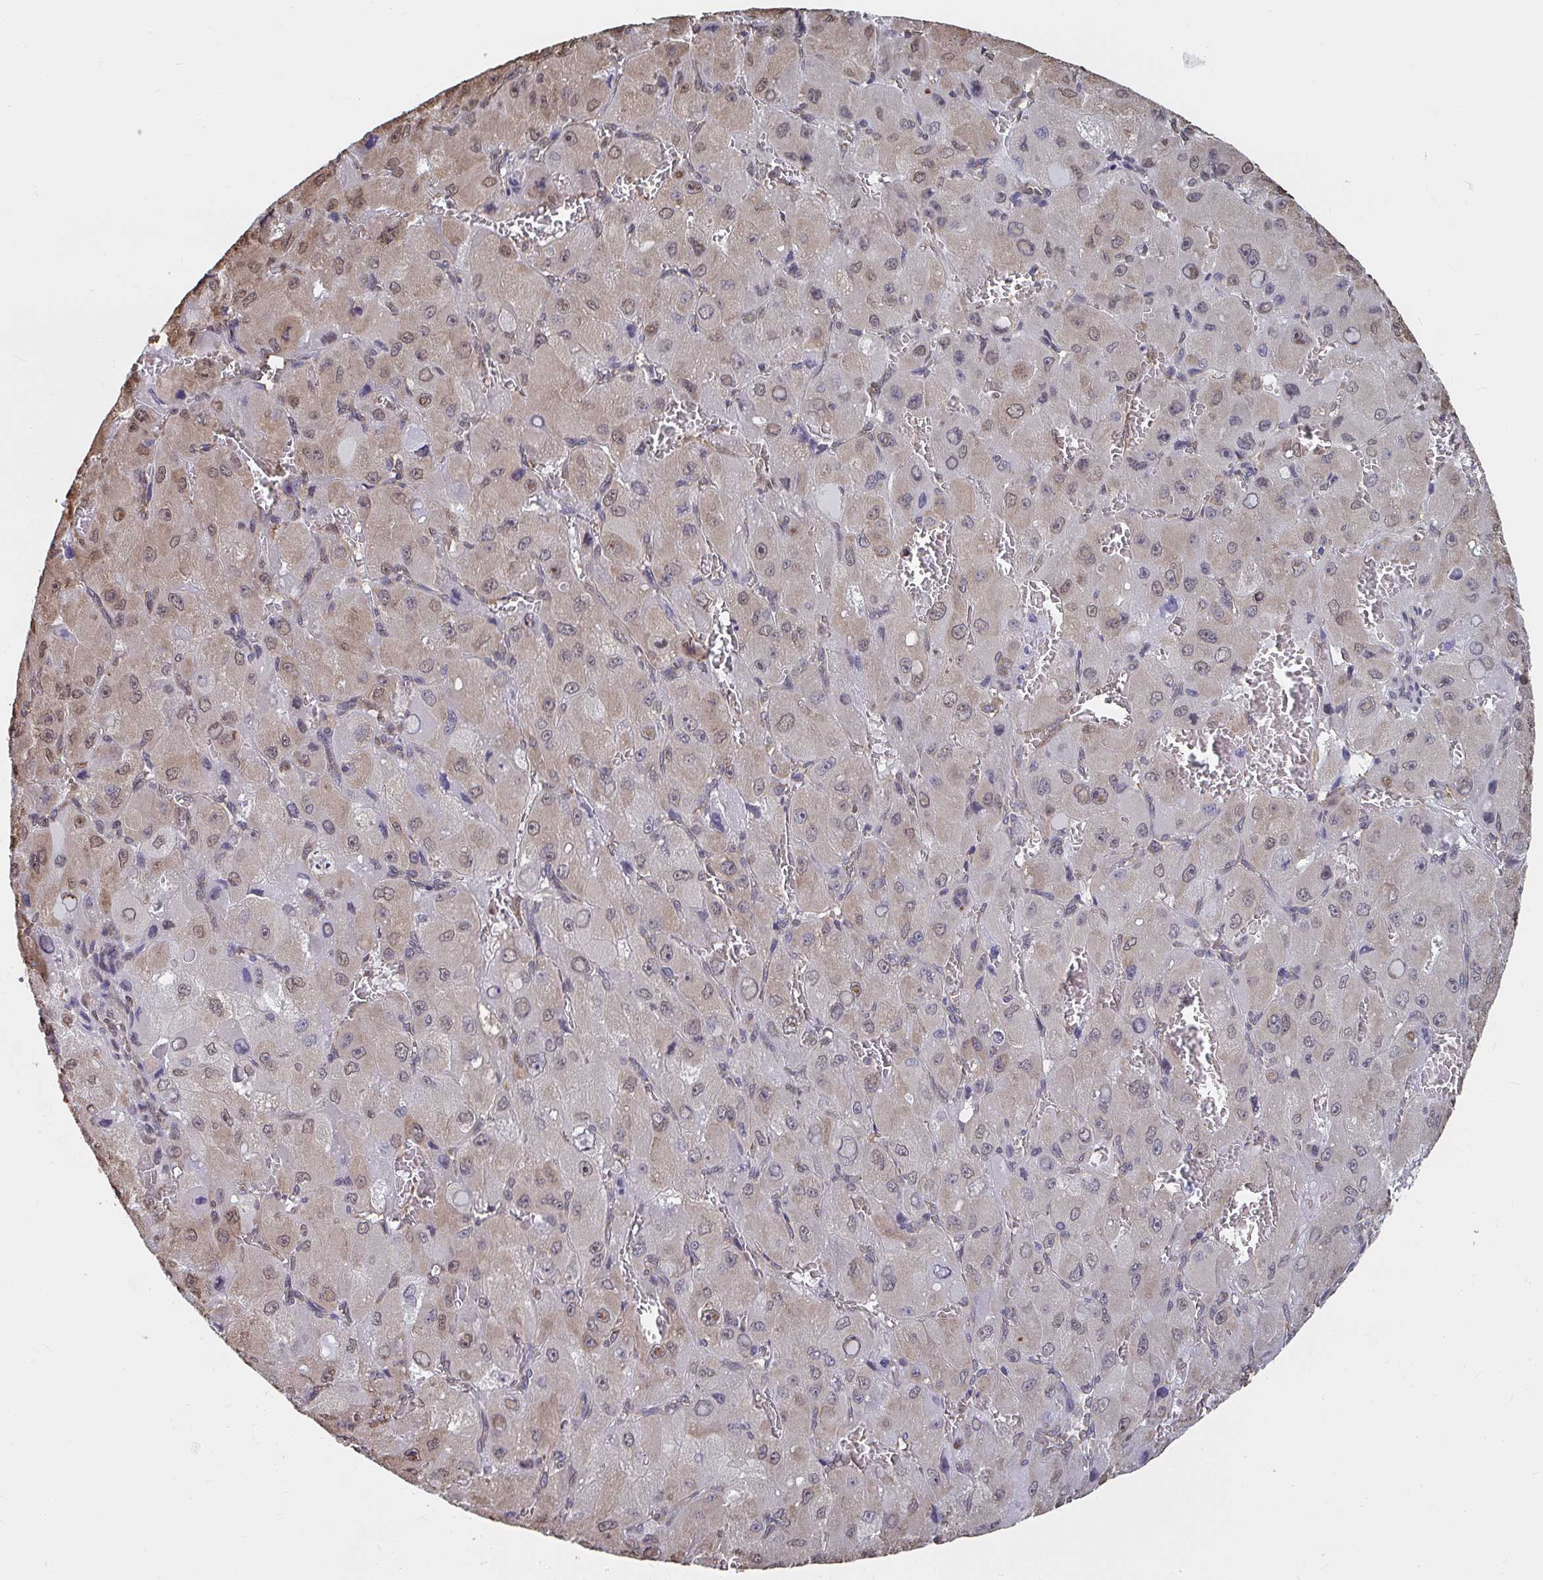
{"staining": {"intensity": "weak", "quantity": "<25%", "location": "cytoplasmic/membranous,nuclear"}, "tissue": "liver cancer", "cell_type": "Tumor cells", "image_type": "cancer", "snomed": [{"axis": "morphology", "description": "Carcinoma, Hepatocellular, NOS"}, {"axis": "topography", "description": "Liver"}], "caption": "This histopathology image is of liver cancer (hepatocellular carcinoma) stained with immunohistochemistry to label a protein in brown with the nuclei are counter-stained blue. There is no staining in tumor cells. The staining was performed using DAB (3,3'-diaminobenzidine) to visualize the protein expression in brown, while the nuclei were stained in blue with hematoxylin (Magnification: 20x).", "gene": "SYNCRIP", "patient": {"sex": "male", "age": 27}}